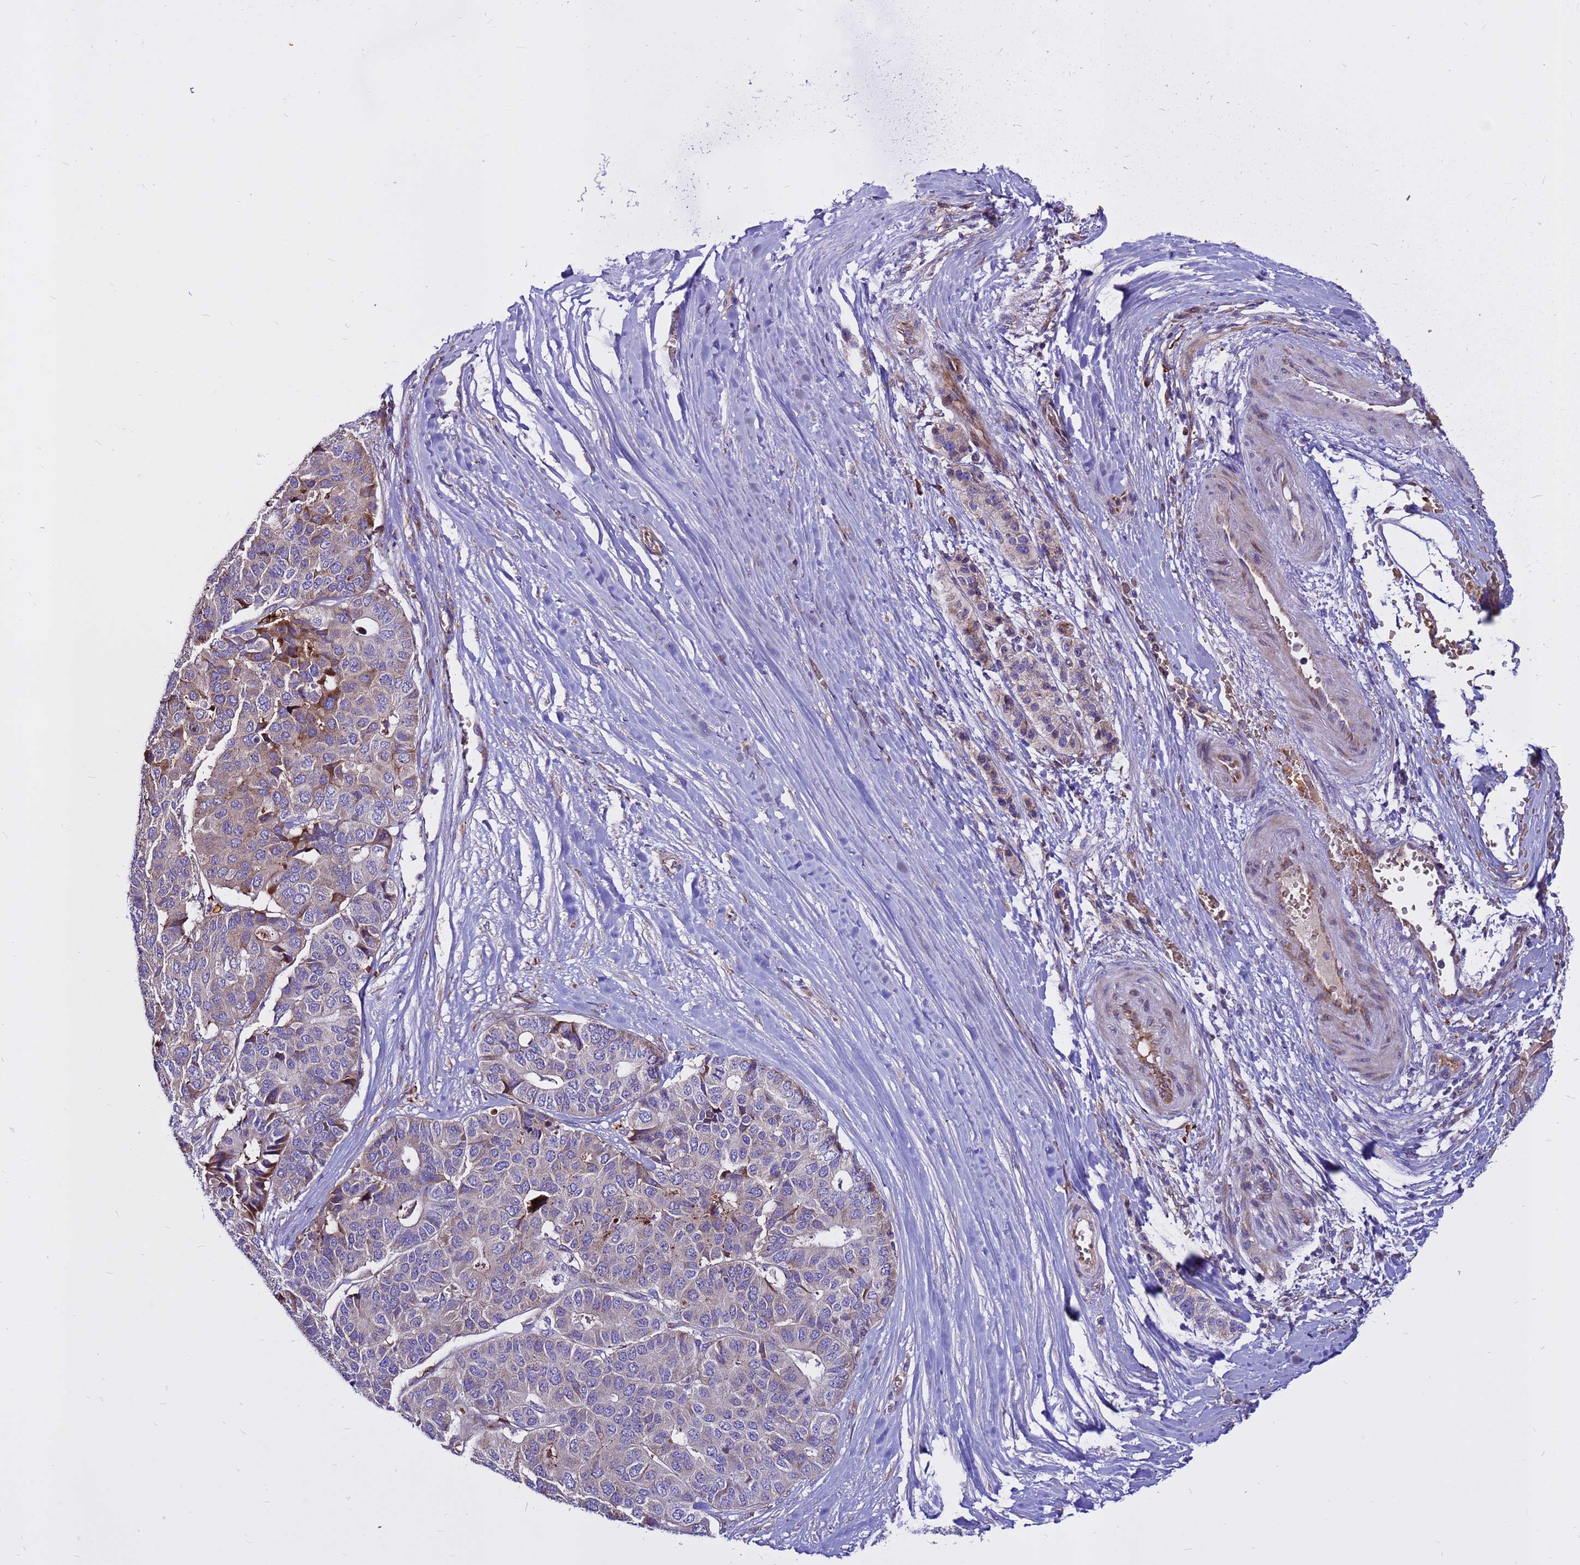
{"staining": {"intensity": "moderate", "quantity": "<25%", "location": "cytoplasmic/membranous"}, "tissue": "pancreatic cancer", "cell_type": "Tumor cells", "image_type": "cancer", "snomed": [{"axis": "morphology", "description": "Adenocarcinoma, NOS"}, {"axis": "topography", "description": "Pancreas"}], "caption": "A high-resolution histopathology image shows immunohistochemistry staining of pancreatic adenocarcinoma, which reveals moderate cytoplasmic/membranous staining in about <25% of tumor cells.", "gene": "ZNF669", "patient": {"sex": "male", "age": 50}}